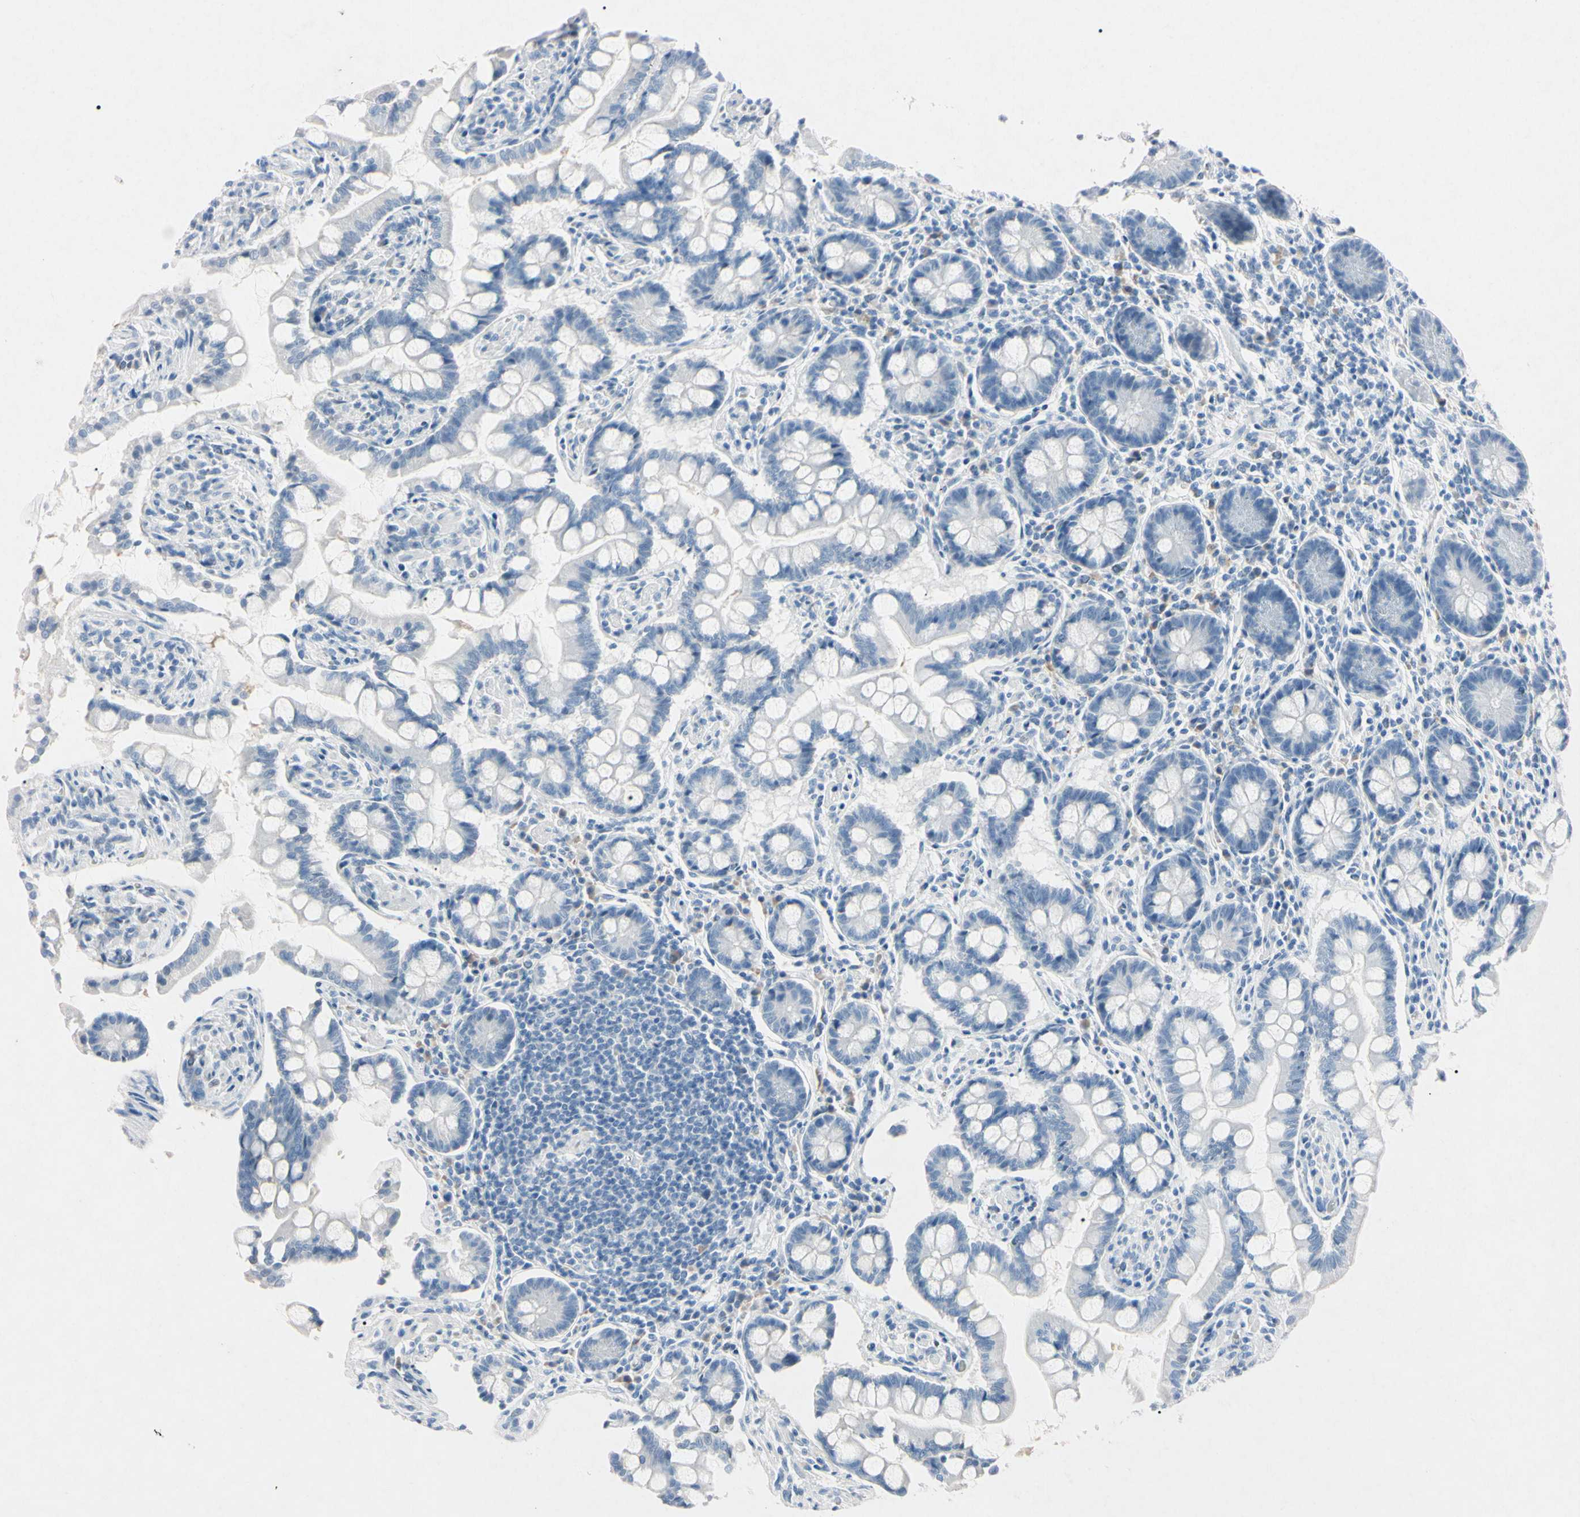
{"staining": {"intensity": "negative", "quantity": "none", "location": "none"}, "tissue": "small intestine", "cell_type": "Glandular cells", "image_type": "normal", "snomed": [{"axis": "morphology", "description": "Normal tissue, NOS"}, {"axis": "topography", "description": "Small intestine"}], "caption": "Small intestine was stained to show a protein in brown. There is no significant expression in glandular cells. (DAB immunohistochemistry (IHC) visualized using brightfield microscopy, high magnification).", "gene": "ELN", "patient": {"sex": "male", "age": 41}}